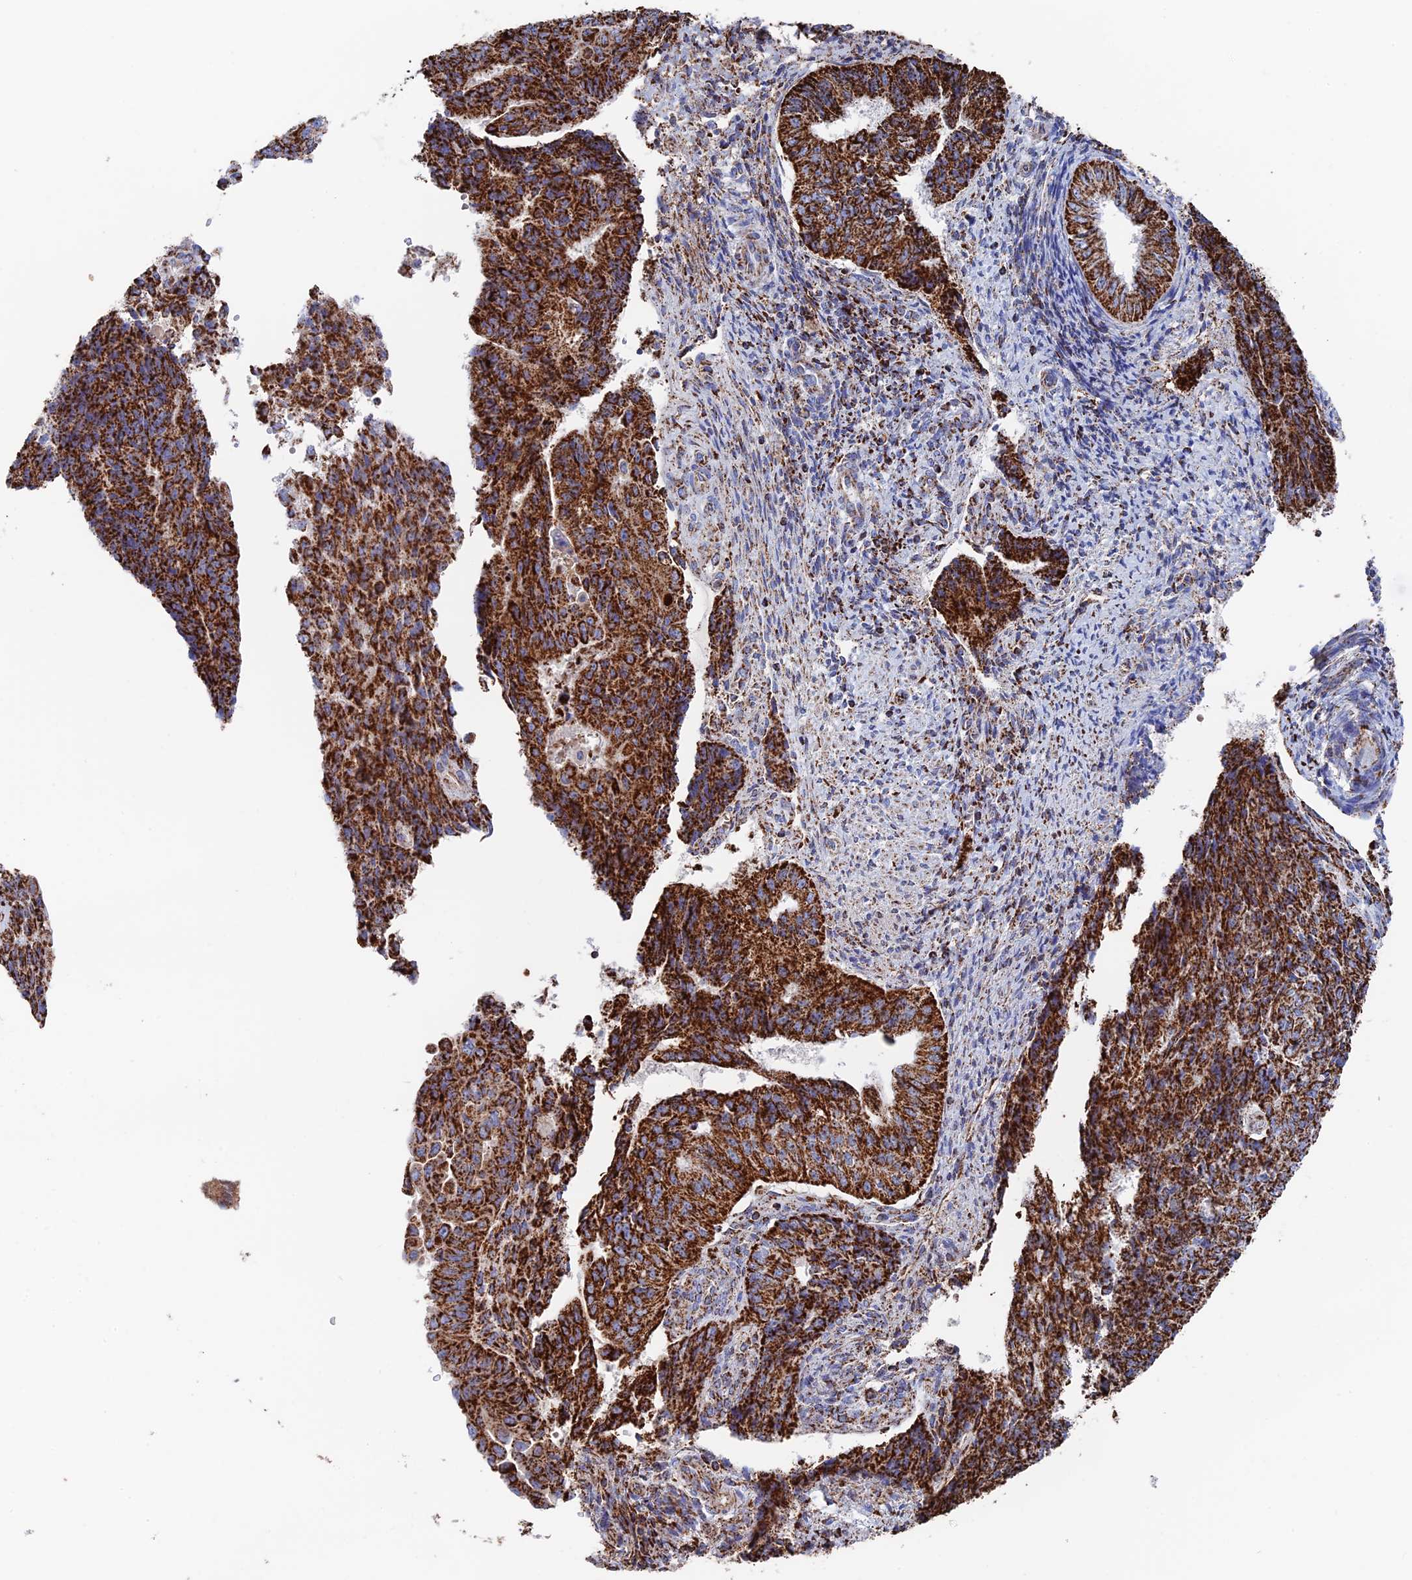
{"staining": {"intensity": "strong", "quantity": ">75%", "location": "cytoplasmic/membranous"}, "tissue": "endometrial cancer", "cell_type": "Tumor cells", "image_type": "cancer", "snomed": [{"axis": "morphology", "description": "Adenocarcinoma, NOS"}, {"axis": "topography", "description": "Endometrium"}], "caption": "Approximately >75% of tumor cells in endometrial cancer exhibit strong cytoplasmic/membranous protein staining as visualized by brown immunohistochemical staining.", "gene": "HAUS8", "patient": {"sex": "female", "age": 32}}